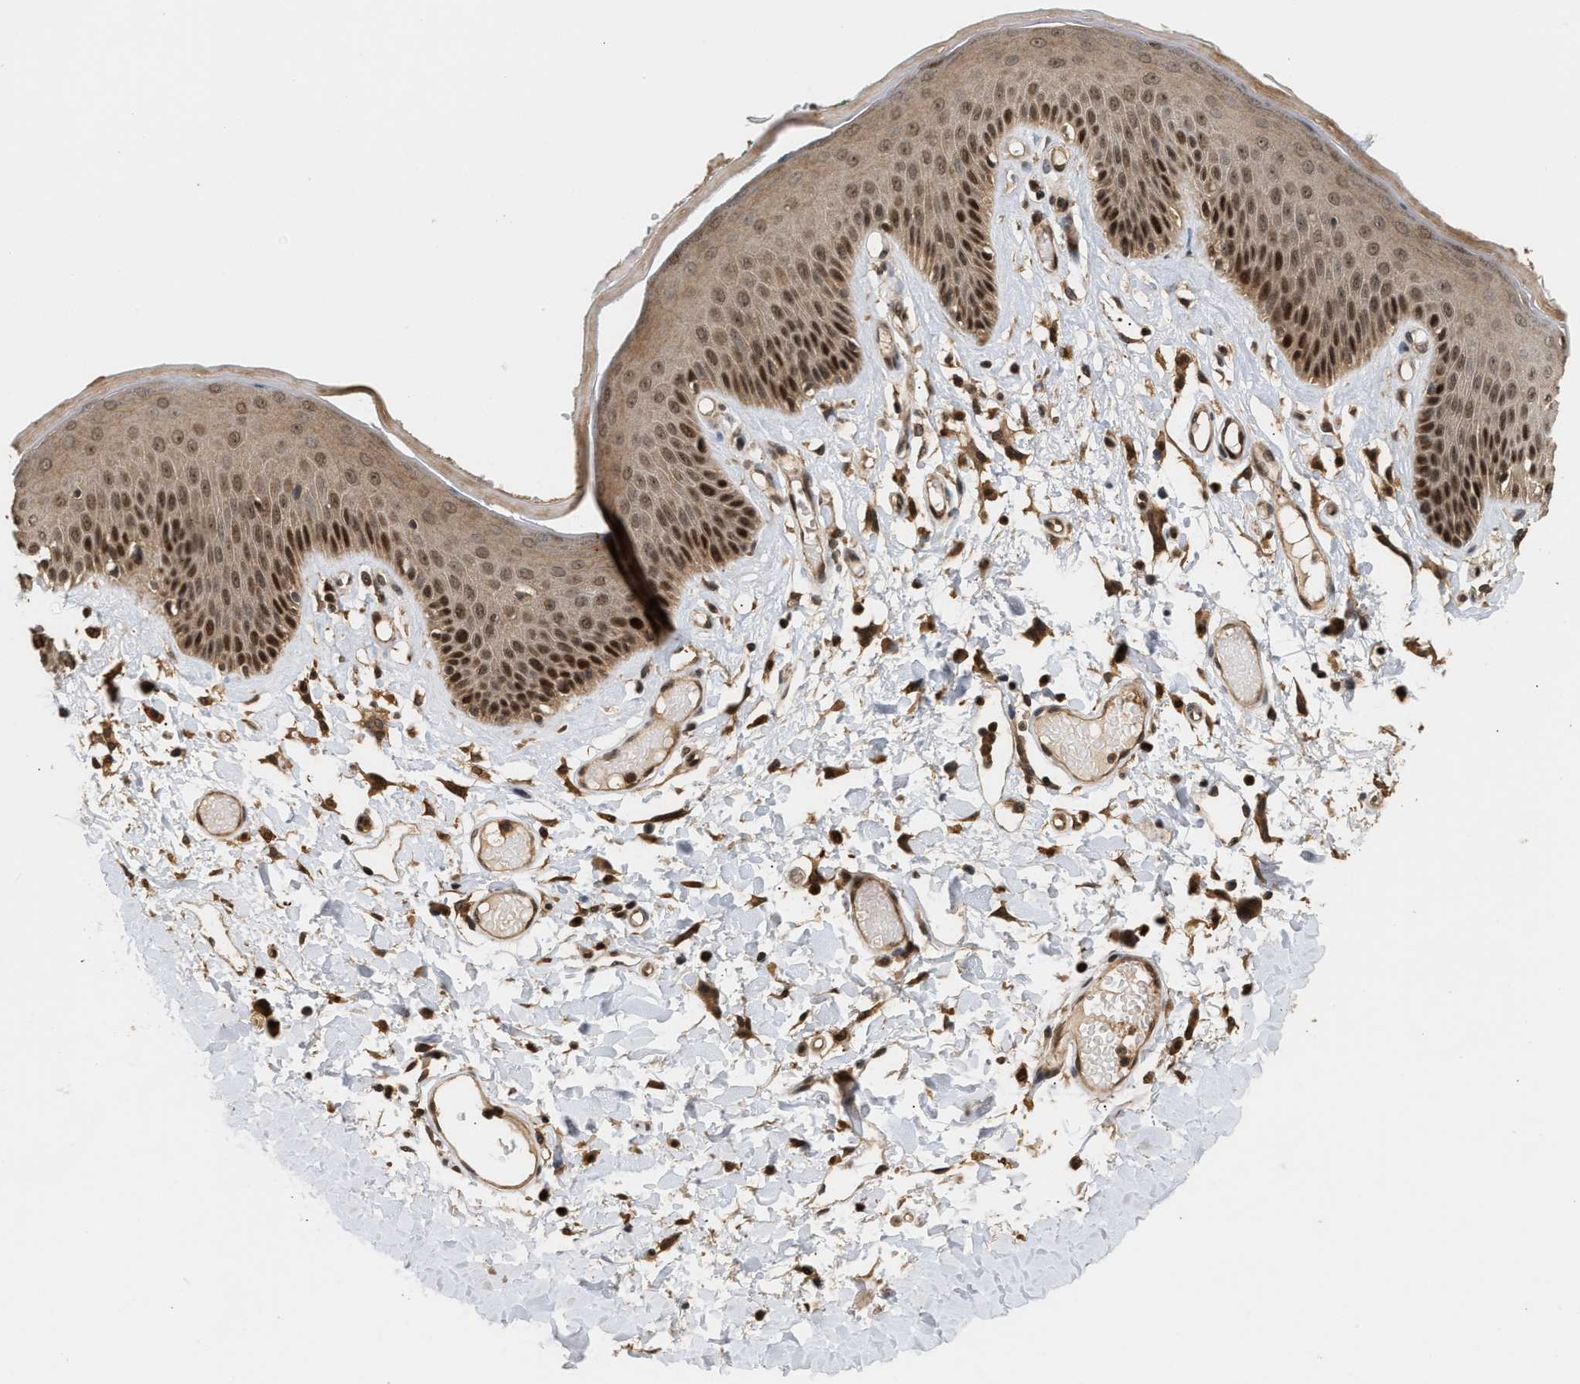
{"staining": {"intensity": "strong", "quantity": ">75%", "location": "cytoplasmic/membranous,nuclear"}, "tissue": "skin", "cell_type": "Epidermal cells", "image_type": "normal", "snomed": [{"axis": "morphology", "description": "Normal tissue, NOS"}, {"axis": "topography", "description": "Vulva"}], "caption": "This histopathology image displays immunohistochemistry staining of normal human skin, with high strong cytoplasmic/membranous,nuclear positivity in about >75% of epidermal cells.", "gene": "ABHD5", "patient": {"sex": "female", "age": 73}}